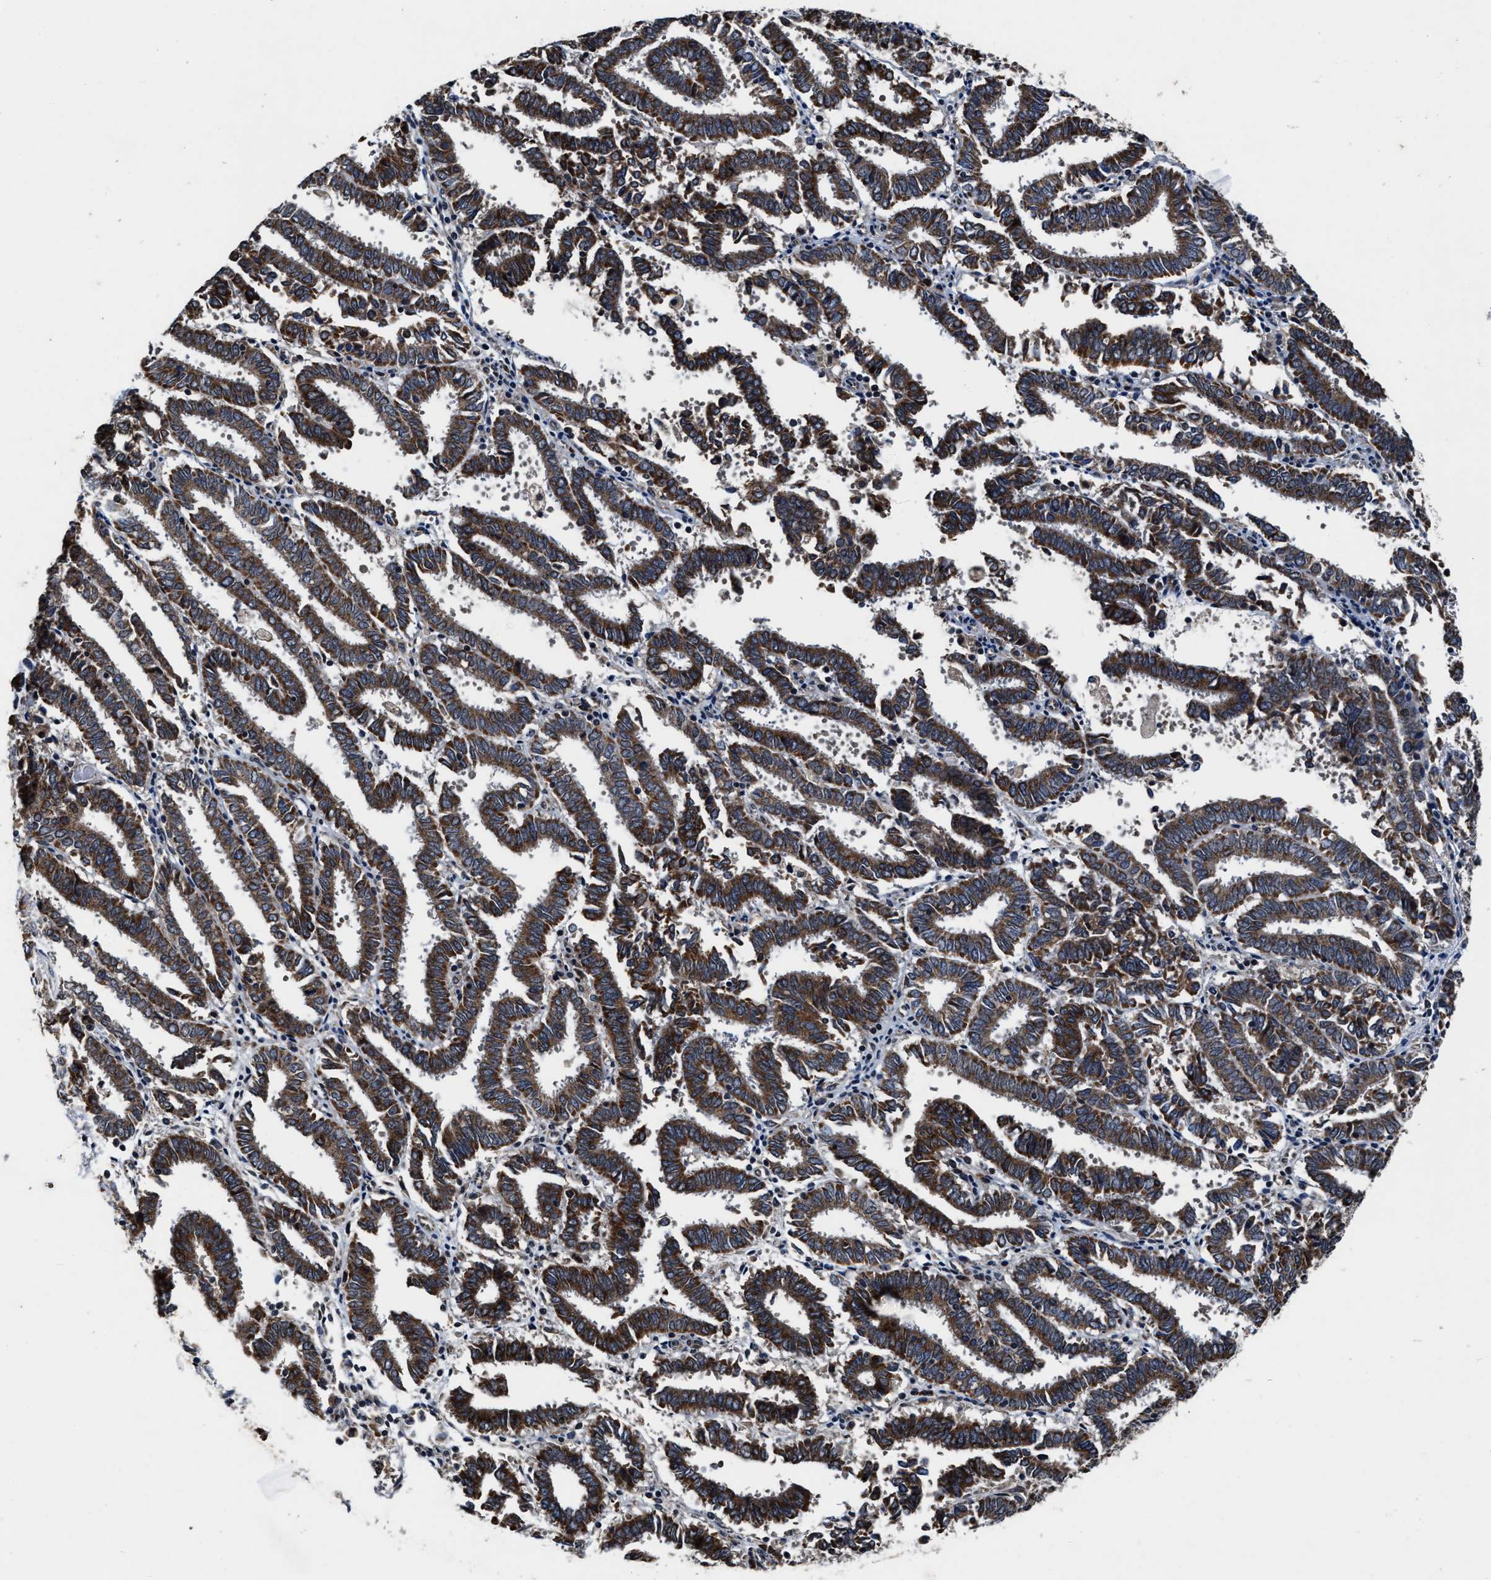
{"staining": {"intensity": "strong", "quantity": ">75%", "location": "cytoplasmic/membranous"}, "tissue": "endometrial cancer", "cell_type": "Tumor cells", "image_type": "cancer", "snomed": [{"axis": "morphology", "description": "Adenocarcinoma, NOS"}, {"axis": "topography", "description": "Uterus"}], "caption": "Immunohistochemistry image of human endometrial adenocarcinoma stained for a protein (brown), which exhibits high levels of strong cytoplasmic/membranous staining in approximately >75% of tumor cells.", "gene": "TMEM53", "patient": {"sex": "female", "age": 83}}